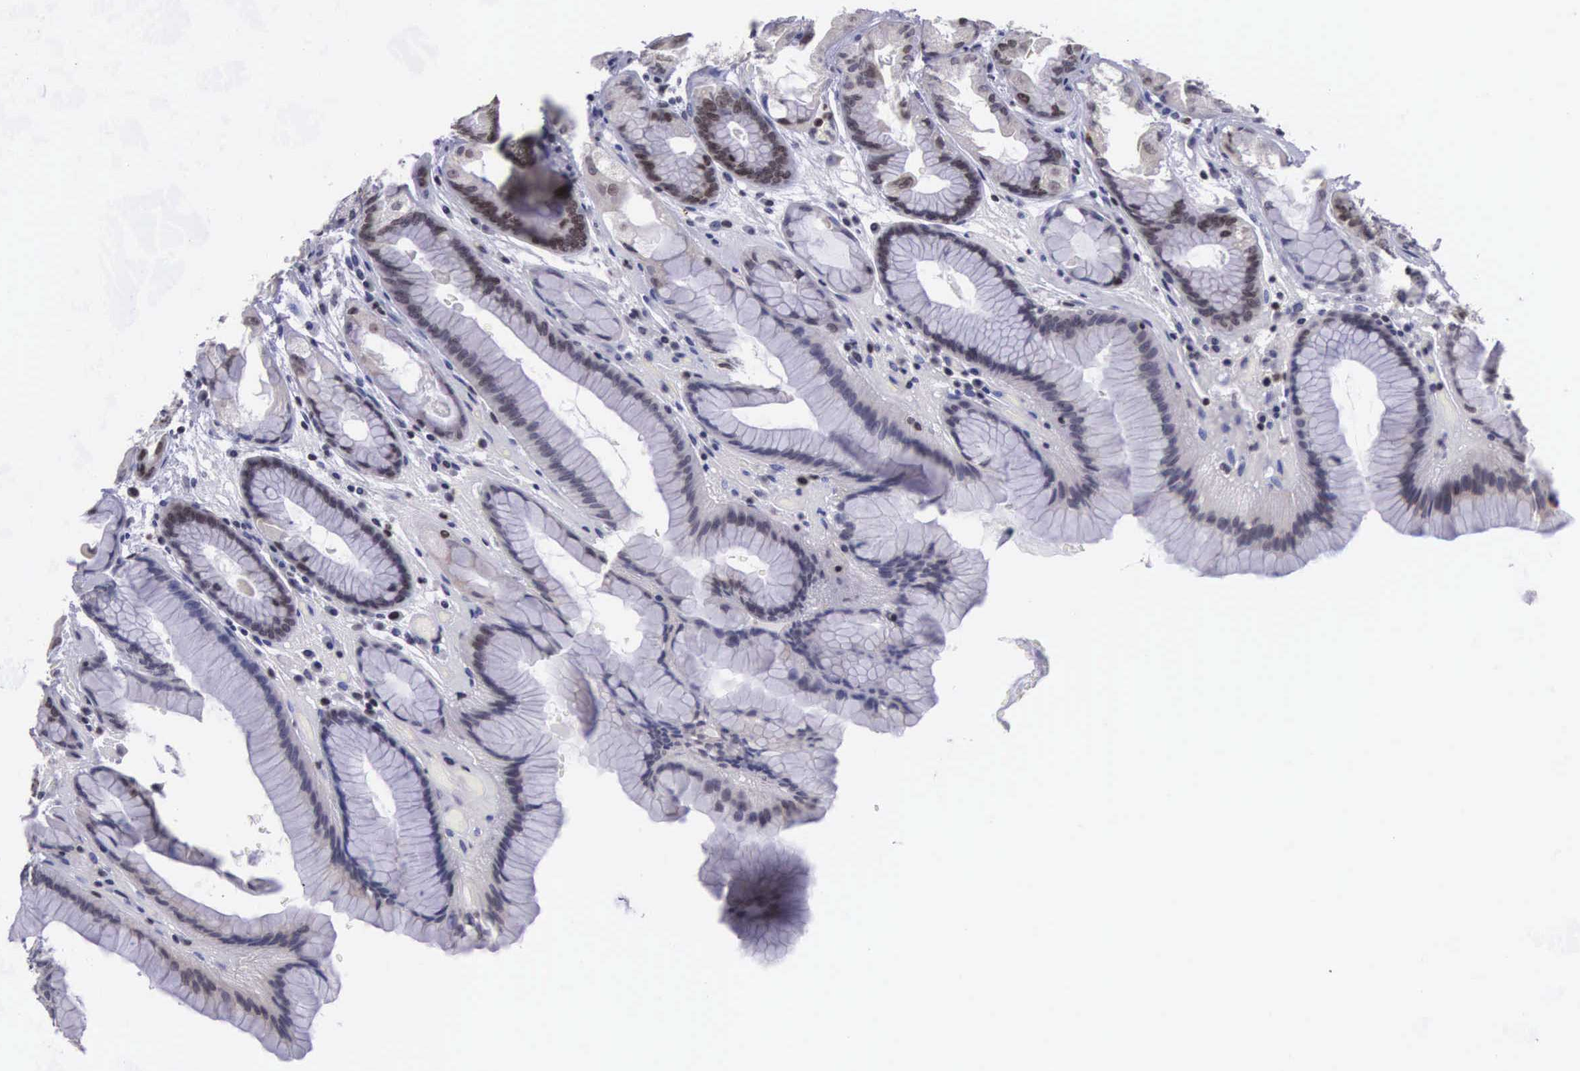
{"staining": {"intensity": "moderate", "quantity": "25%-75%", "location": "nuclear"}, "tissue": "stomach", "cell_type": "Glandular cells", "image_type": "normal", "snomed": [{"axis": "morphology", "description": "Normal tissue, NOS"}, {"axis": "topography", "description": "Stomach, upper"}], "caption": "Immunohistochemical staining of unremarkable stomach displays 25%-75% levels of moderate nuclear protein staining in about 25%-75% of glandular cells. (IHC, brightfield microscopy, high magnification).", "gene": "VRK1", "patient": {"sex": "female", "age": 75}}